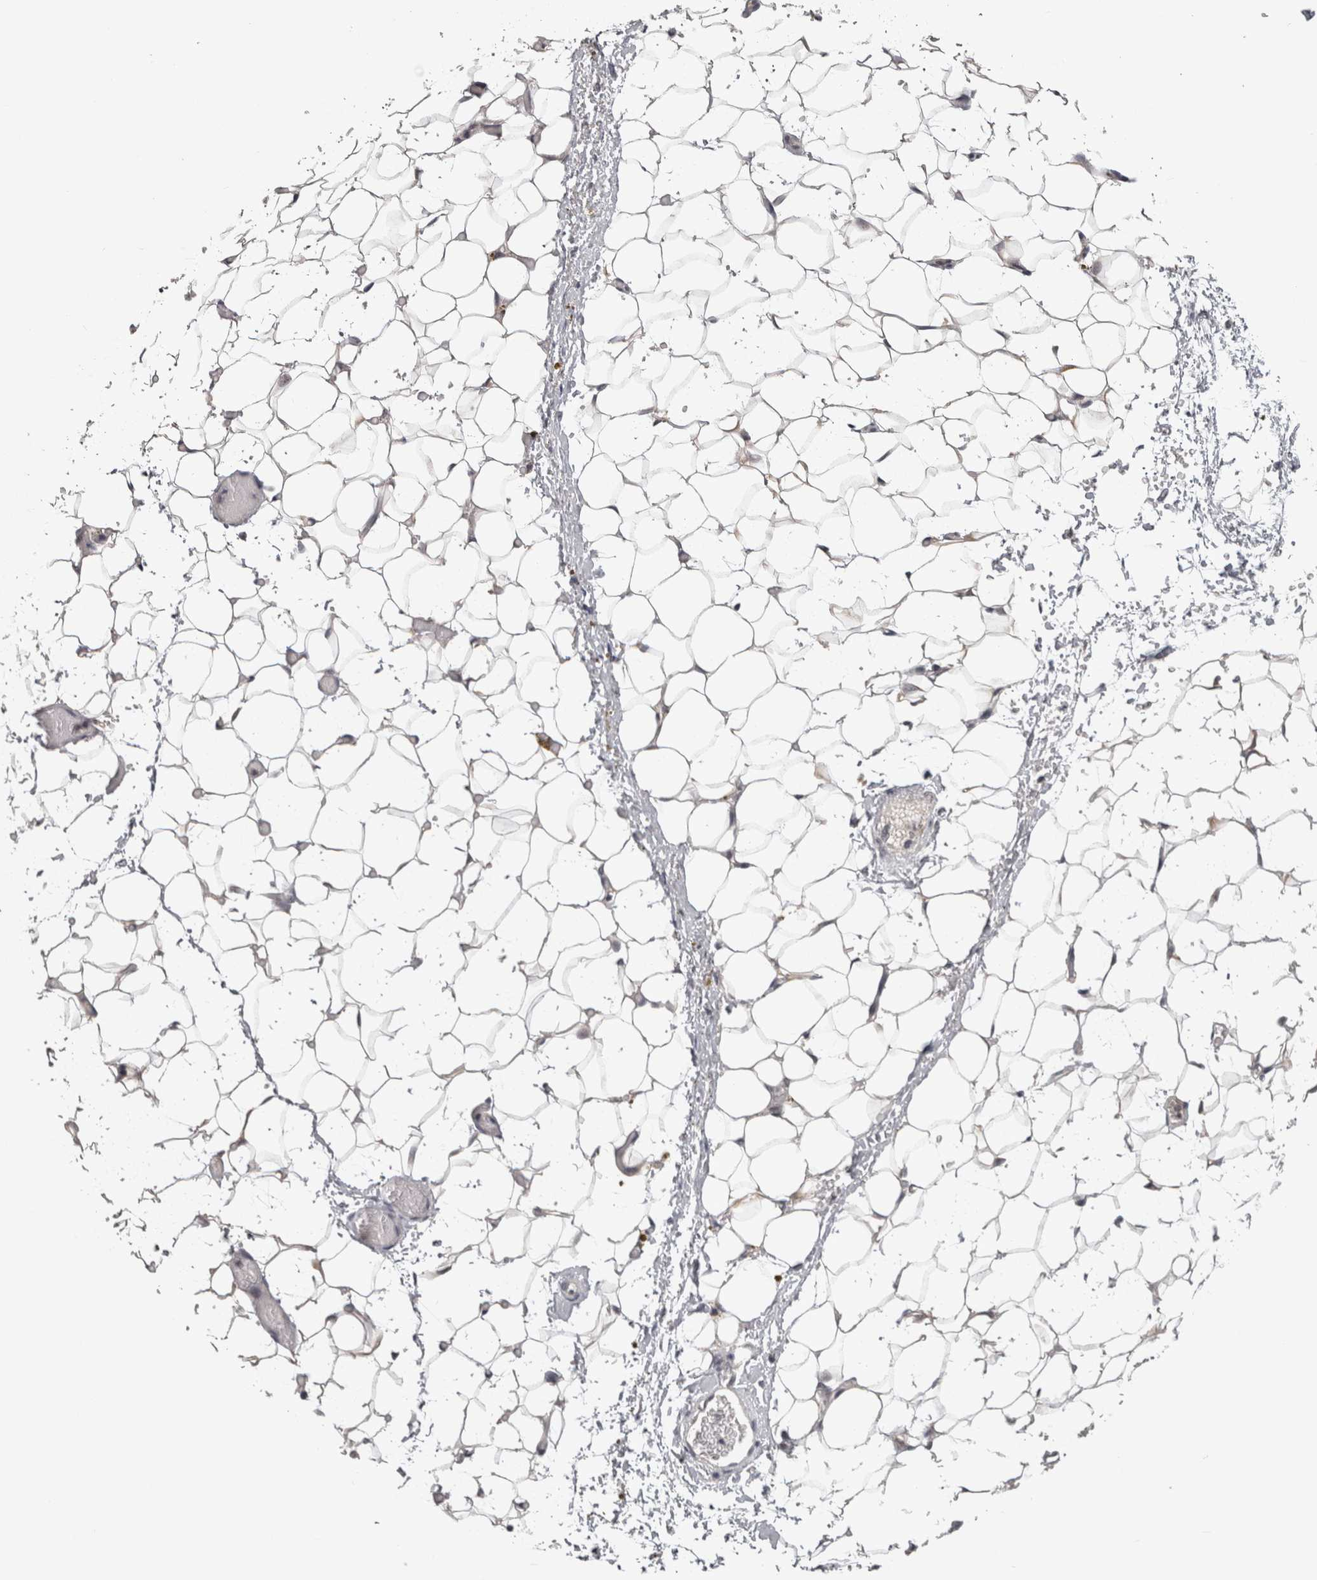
{"staining": {"intensity": "weak", "quantity": ">75%", "location": "cytoplasmic/membranous"}, "tissue": "adipose tissue", "cell_type": "Adipocytes", "image_type": "normal", "snomed": [{"axis": "morphology", "description": "Normal tissue, NOS"}, {"axis": "topography", "description": "Kidney"}, {"axis": "topography", "description": "Peripheral nerve tissue"}], "caption": "An immunohistochemistry photomicrograph of unremarkable tissue is shown. Protein staining in brown labels weak cytoplasmic/membranous positivity in adipose tissue within adipocytes. (brown staining indicates protein expression, while blue staining denotes nuclei).", "gene": "CACYBP", "patient": {"sex": "male", "age": 7}}